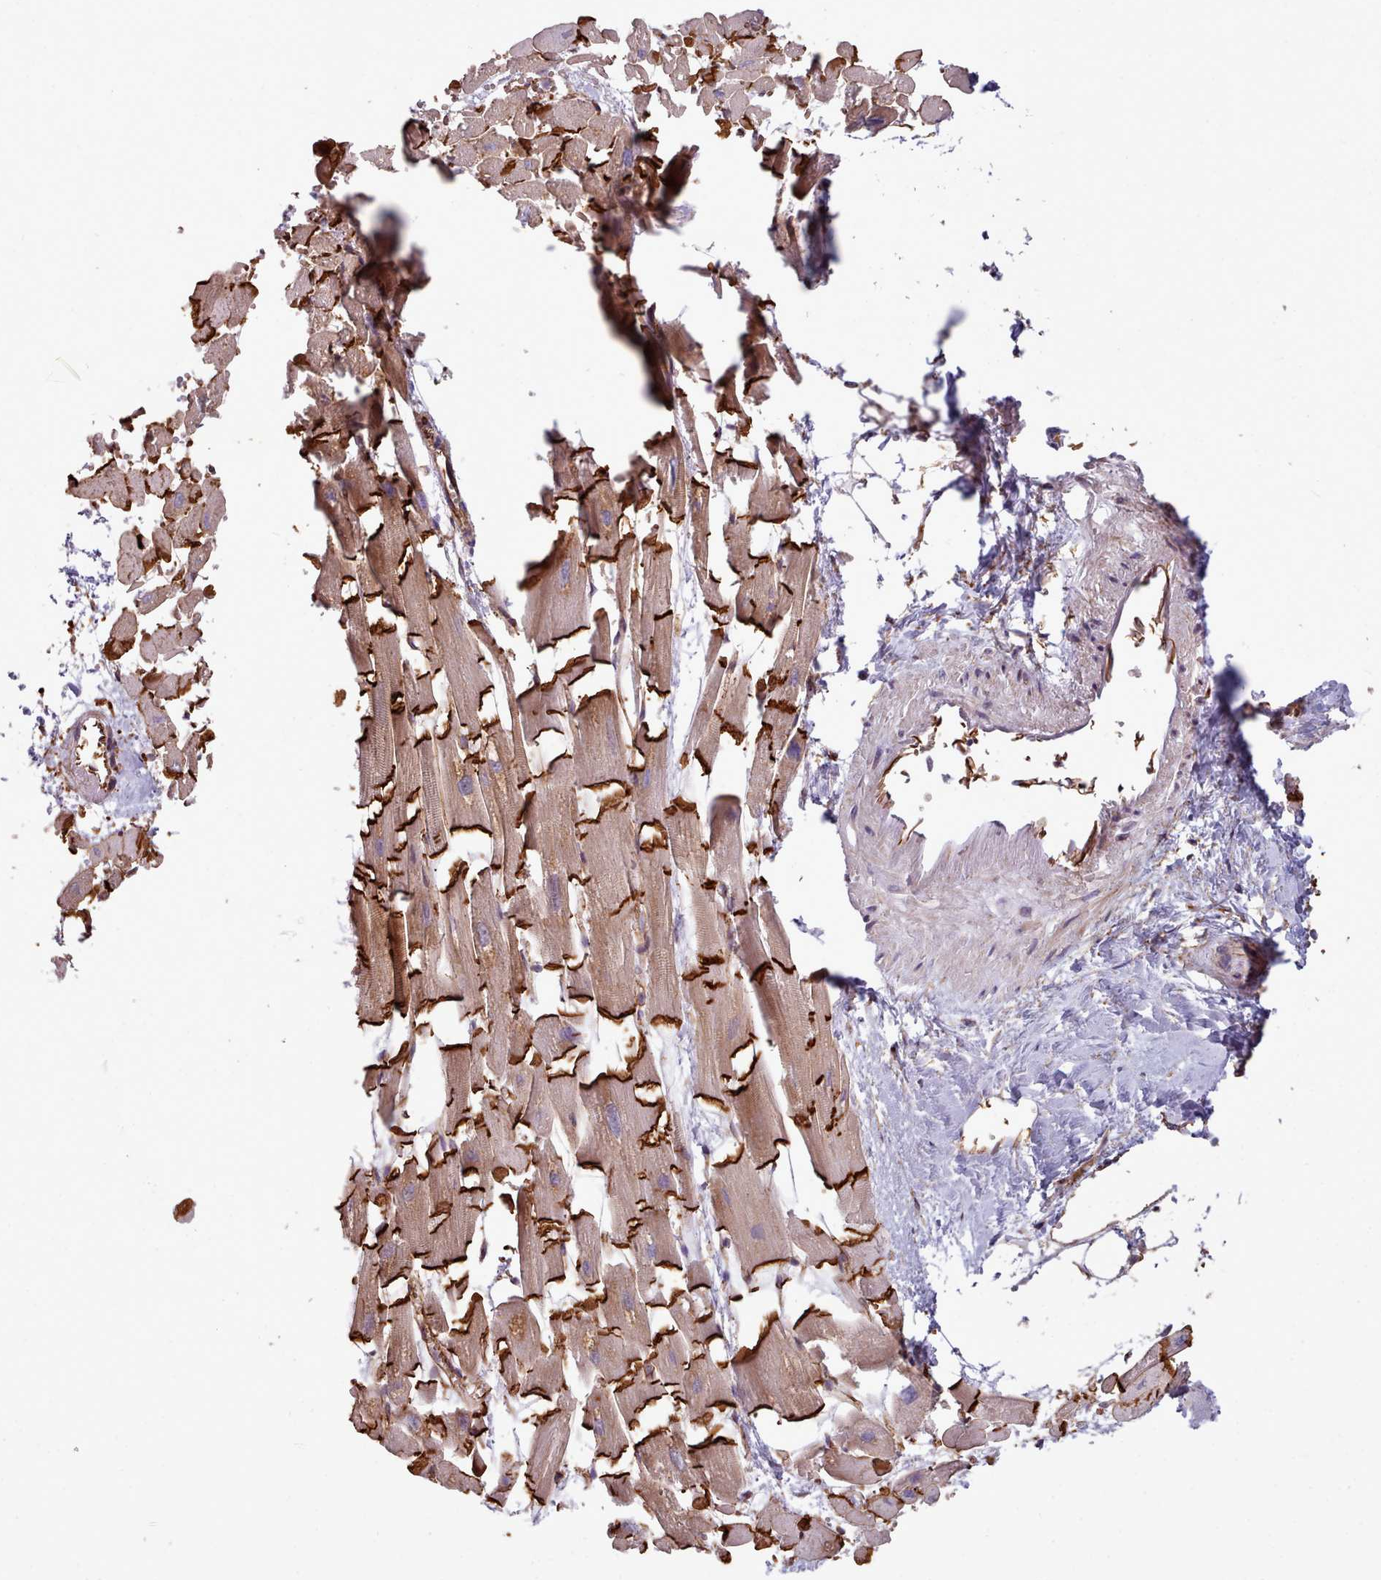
{"staining": {"intensity": "strong", "quantity": ">75%", "location": "cytoplasmic/membranous"}, "tissue": "heart muscle", "cell_type": "Cardiomyocytes", "image_type": "normal", "snomed": [{"axis": "morphology", "description": "Normal tissue, NOS"}, {"axis": "topography", "description": "Heart"}], "caption": "About >75% of cardiomyocytes in normal human heart muscle demonstrate strong cytoplasmic/membranous protein staining as visualized by brown immunohistochemical staining.", "gene": "MRPL46", "patient": {"sex": "female", "age": 64}}